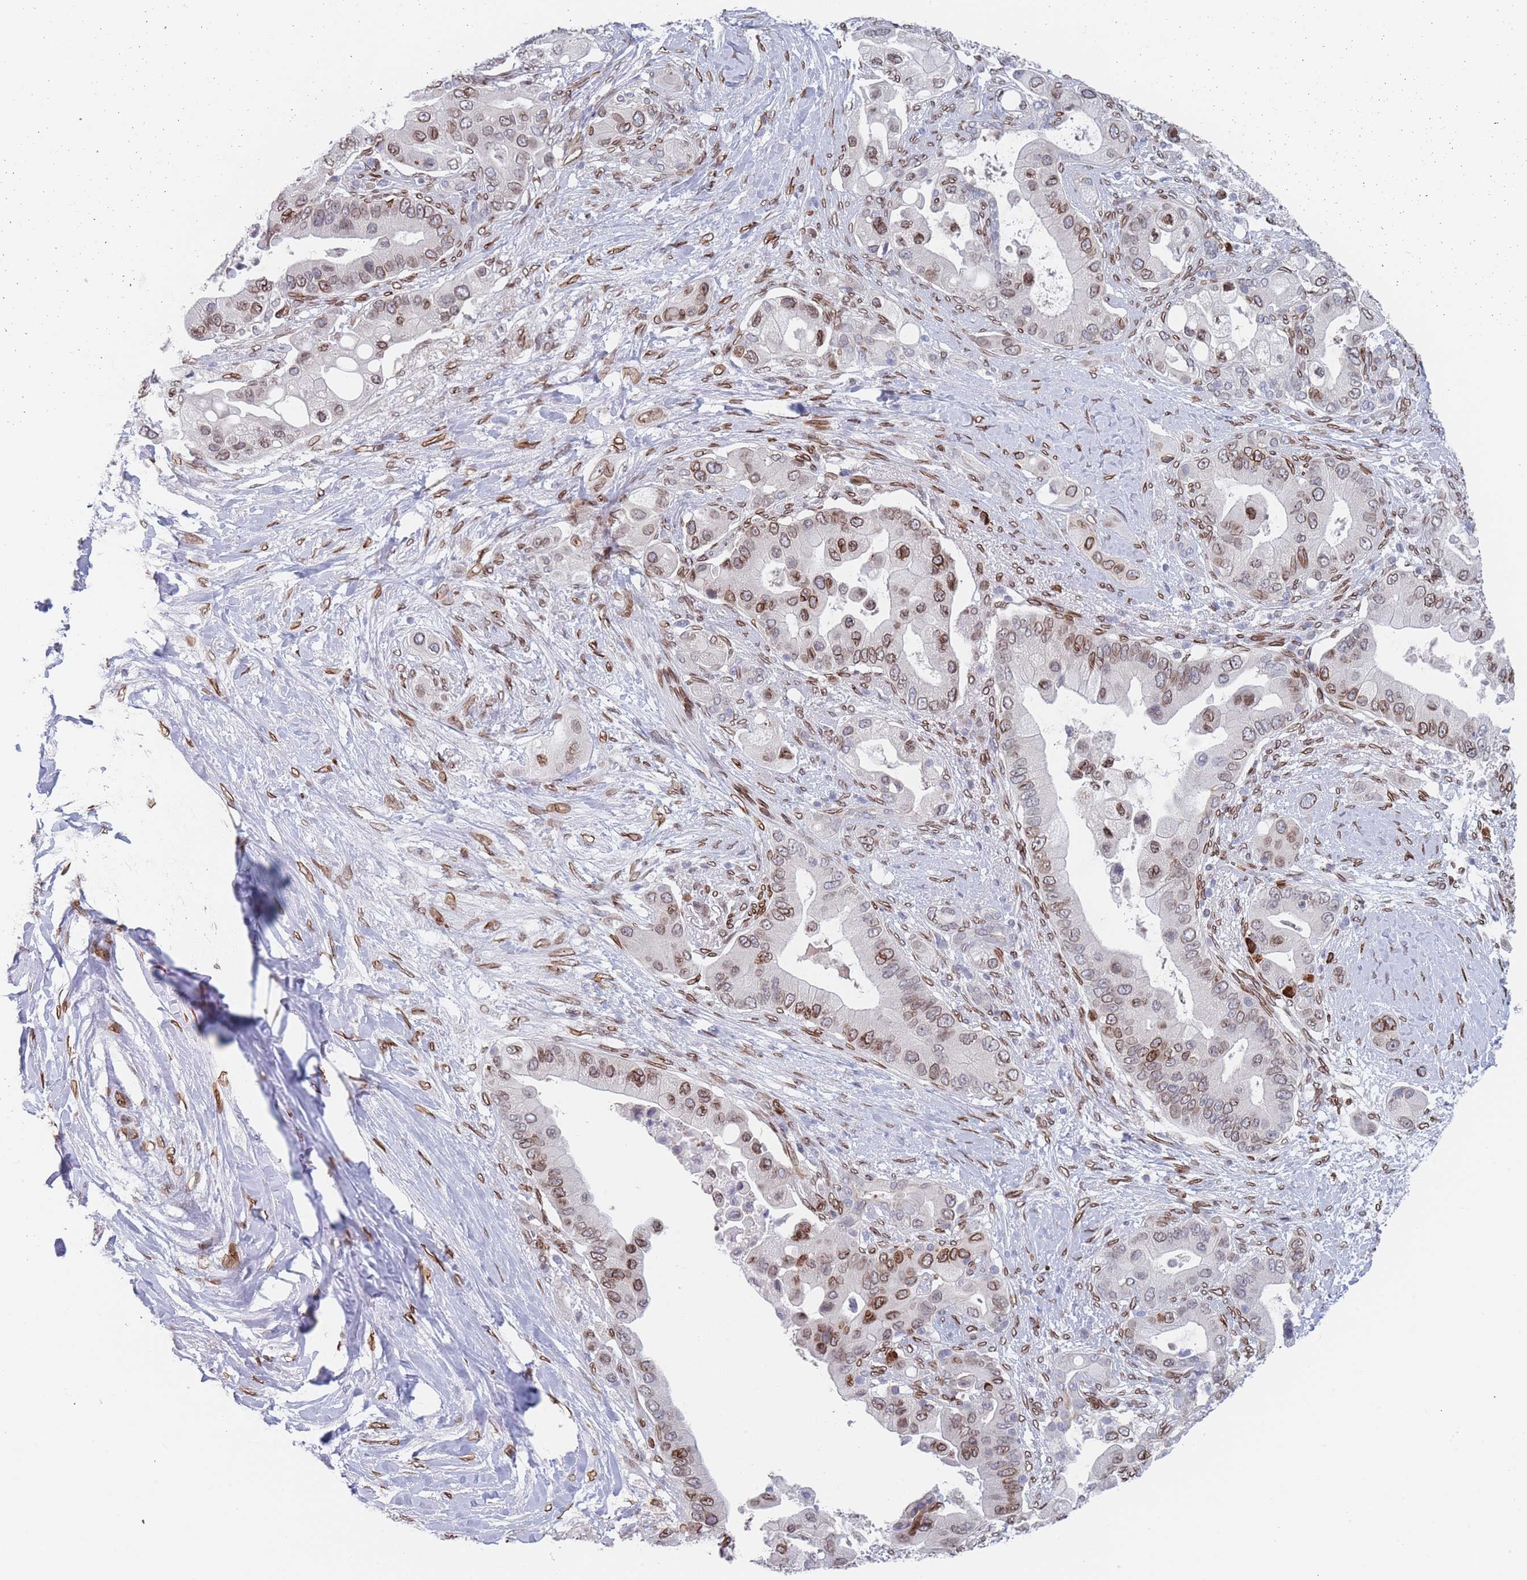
{"staining": {"intensity": "moderate", "quantity": "25%-75%", "location": "cytoplasmic/membranous,nuclear"}, "tissue": "pancreatic cancer", "cell_type": "Tumor cells", "image_type": "cancer", "snomed": [{"axis": "morphology", "description": "Adenocarcinoma, NOS"}, {"axis": "topography", "description": "Pancreas"}], "caption": "Approximately 25%-75% of tumor cells in adenocarcinoma (pancreatic) display moderate cytoplasmic/membranous and nuclear protein expression as visualized by brown immunohistochemical staining.", "gene": "ZBTB1", "patient": {"sex": "male", "age": 57}}